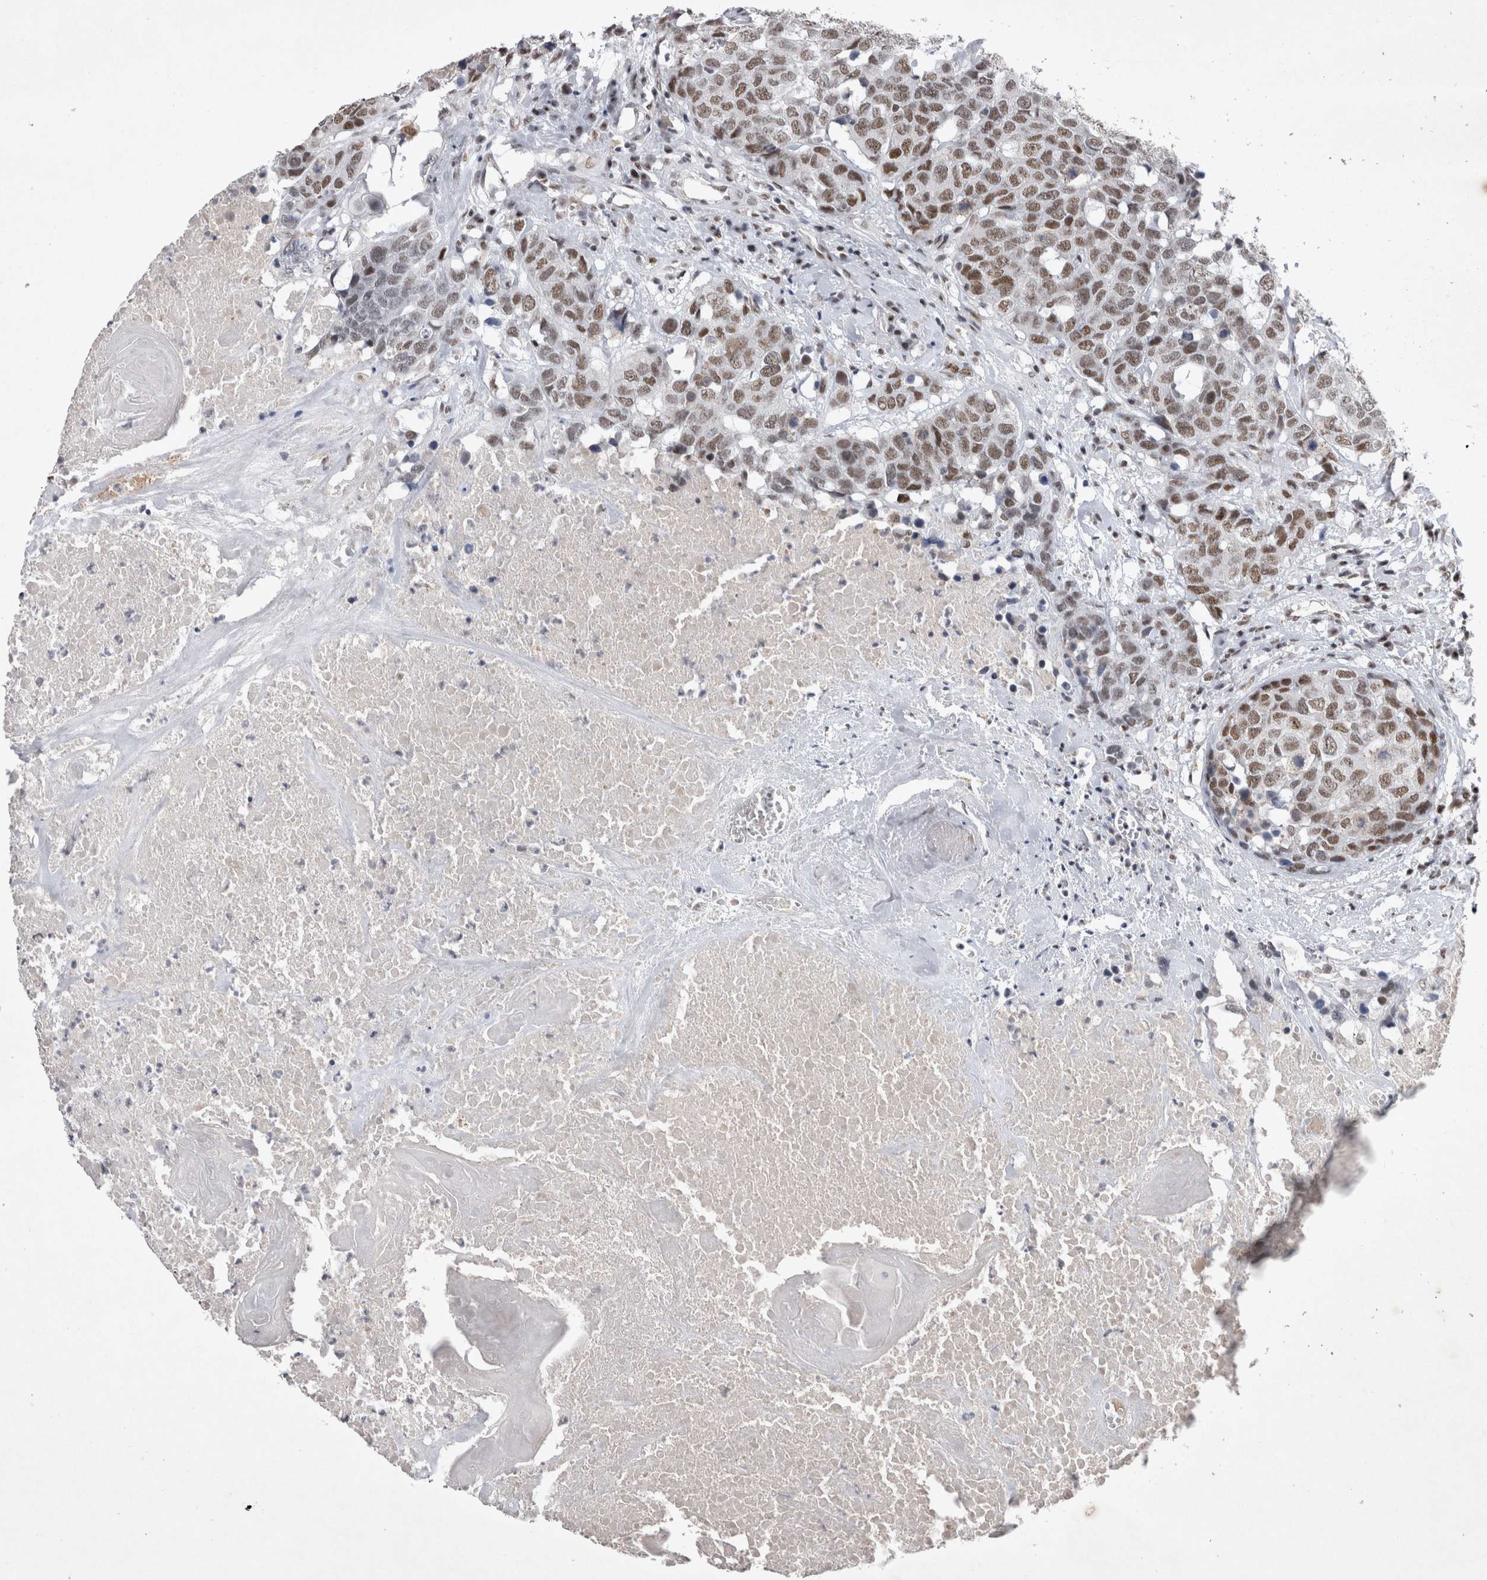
{"staining": {"intensity": "moderate", "quantity": ">75%", "location": "nuclear"}, "tissue": "head and neck cancer", "cell_type": "Tumor cells", "image_type": "cancer", "snomed": [{"axis": "morphology", "description": "Squamous cell carcinoma, NOS"}, {"axis": "topography", "description": "Head-Neck"}], "caption": "This histopathology image reveals immunohistochemistry staining of human head and neck squamous cell carcinoma, with medium moderate nuclear staining in approximately >75% of tumor cells.", "gene": "RBM6", "patient": {"sex": "male", "age": 66}}